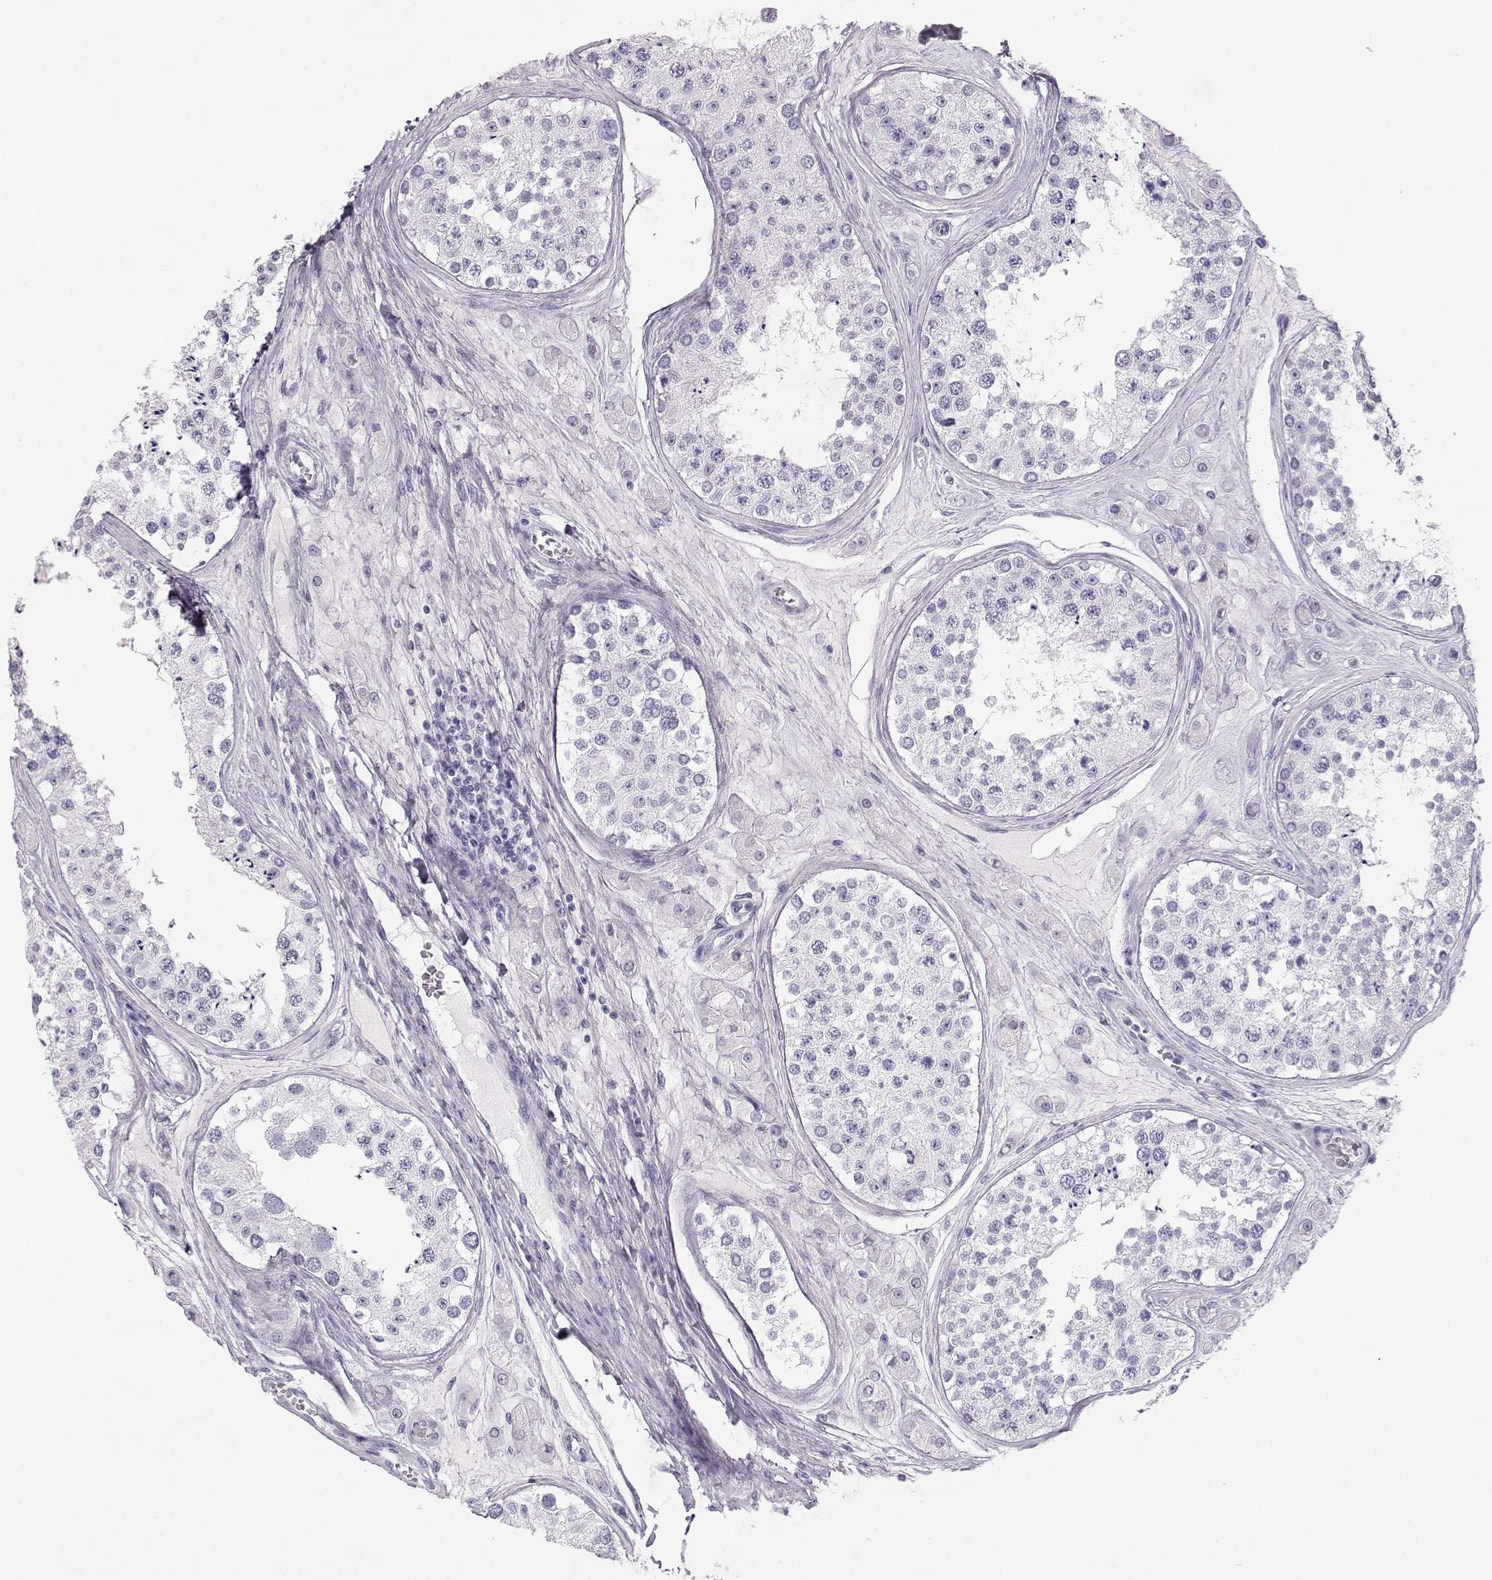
{"staining": {"intensity": "negative", "quantity": "none", "location": "none"}, "tissue": "testis", "cell_type": "Cells in seminiferous ducts", "image_type": "normal", "snomed": [{"axis": "morphology", "description": "Normal tissue, NOS"}, {"axis": "topography", "description": "Testis"}], "caption": "A high-resolution micrograph shows immunohistochemistry (IHC) staining of unremarkable testis, which exhibits no significant expression in cells in seminiferous ducts. Brightfield microscopy of immunohistochemistry stained with DAB (3,3'-diaminobenzidine) (brown) and hematoxylin (blue), captured at high magnification.", "gene": "MIP", "patient": {"sex": "male", "age": 25}}